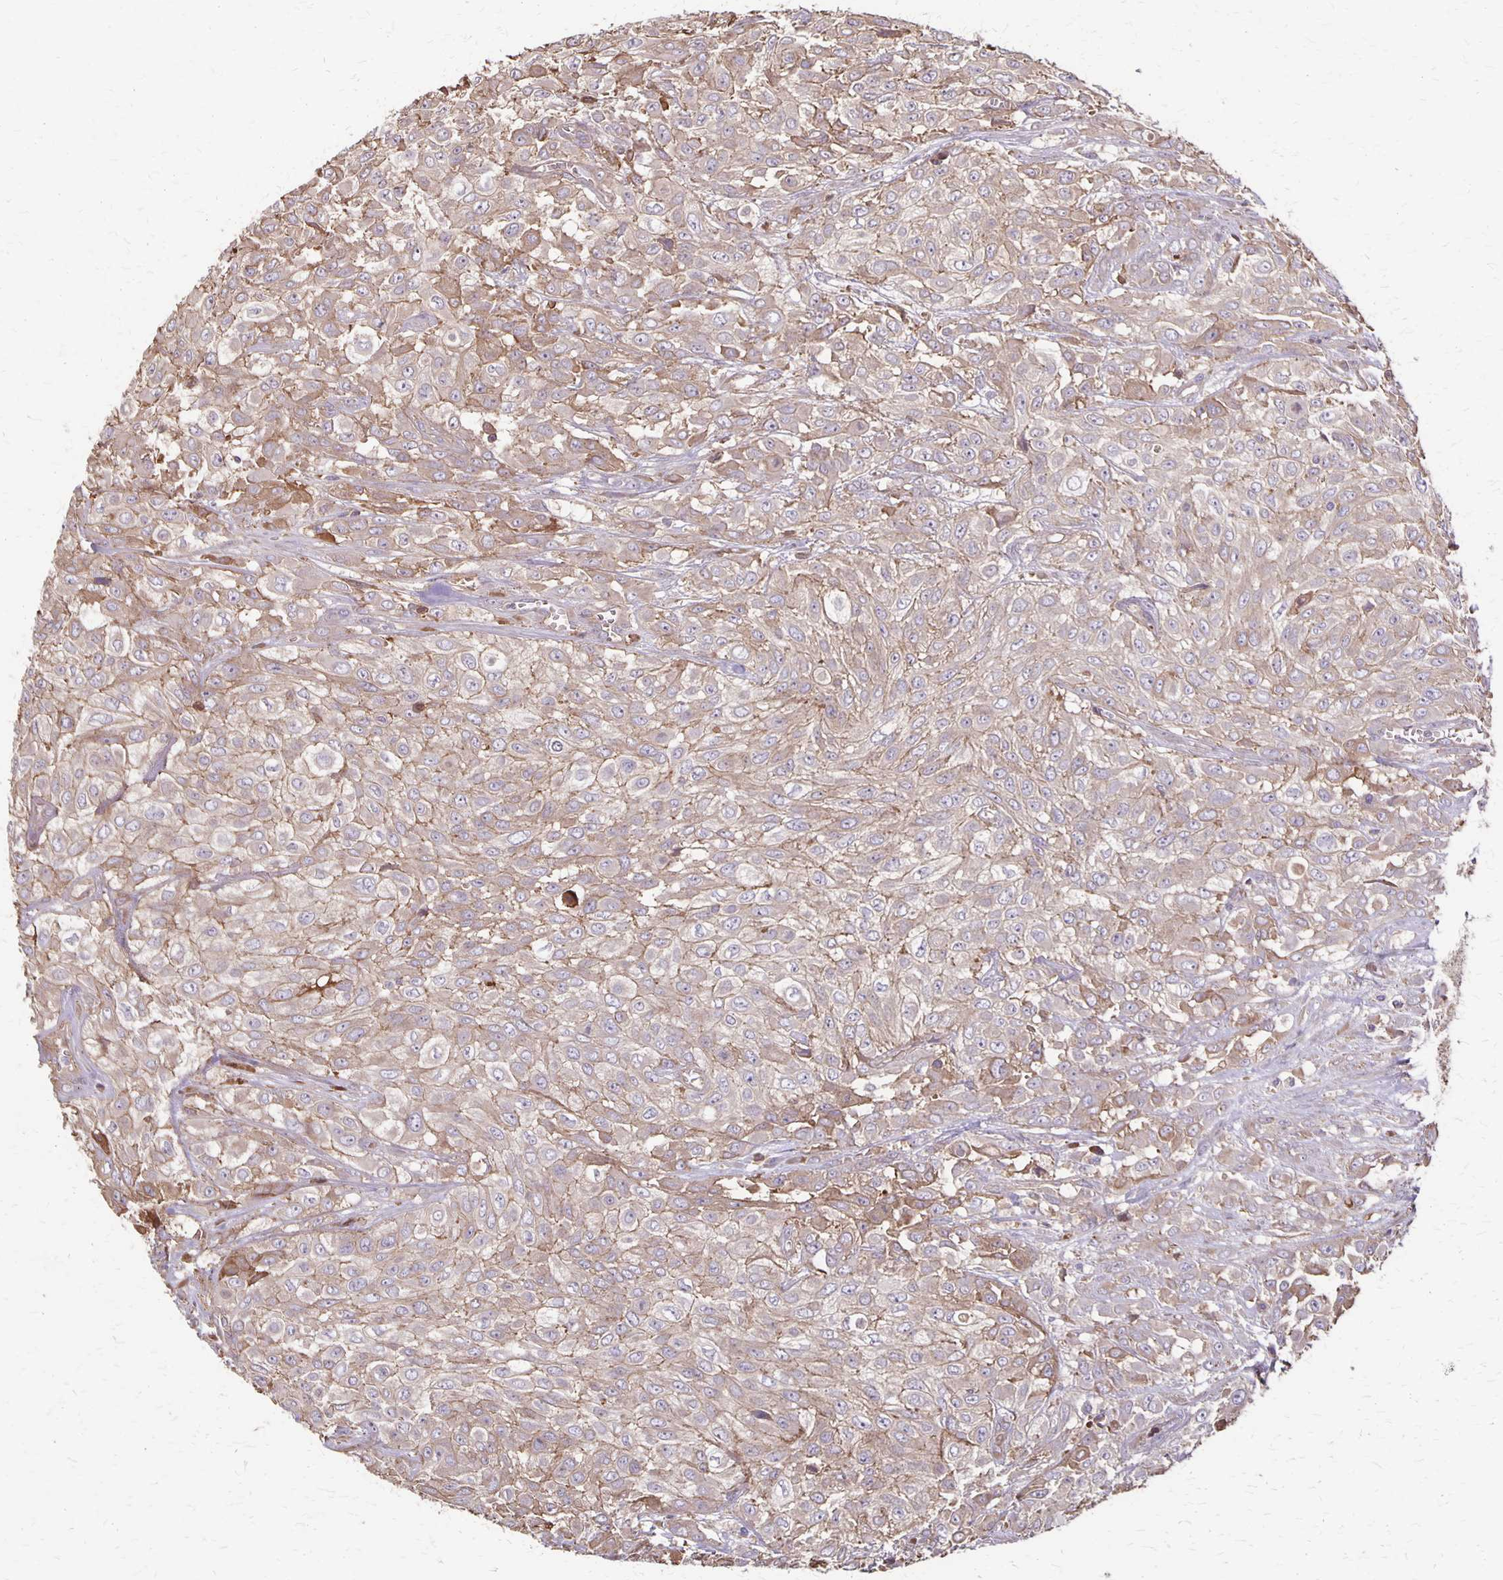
{"staining": {"intensity": "weak", "quantity": "<25%", "location": "cytoplasmic/membranous"}, "tissue": "urothelial cancer", "cell_type": "Tumor cells", "image_type": "cancer", "snomed": [{"axis": "morphology", "description": "Urothelial carcinoma, High grade"}, {"axis": "topography", "description": "Urinary bladder"}], "caption": "The micrograph displays no staining of tumor cells in urothelial carcinoma (high-grade).", "gene": "PROM2", "patient": {"sex": "male", "age": 57}}